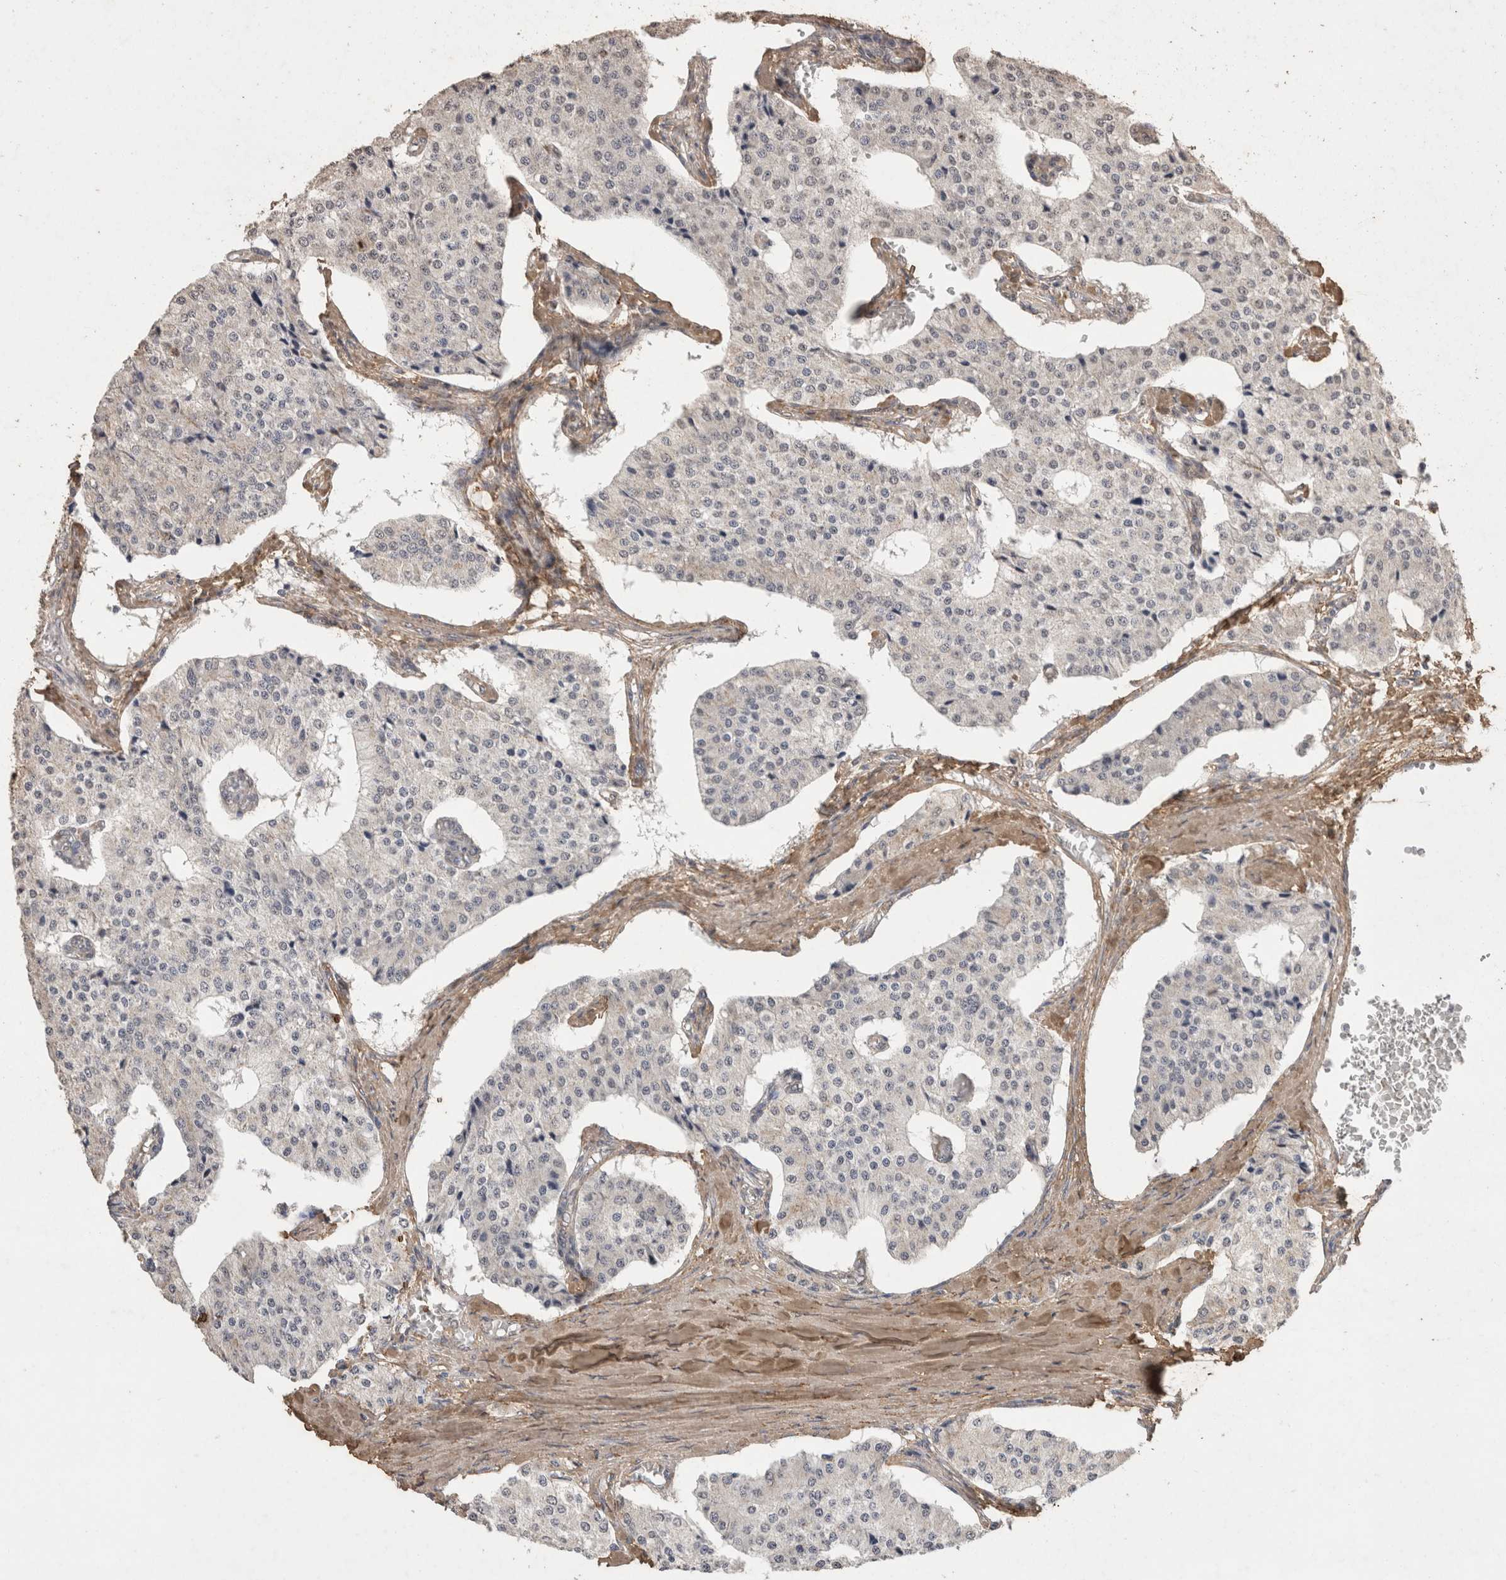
{"staining": {"intensity": "negative", "quantity": "none", "location": "none"}, "tissue": "carcinoid", "cell_type": "Tumor cells", "image_type": "cancer", "snomed": [{"axis": "morphology", "description": "Carcinoid, malignant, NOS"}, {"axis": "topography", "description": "Colon"}], "caption": "Tumor cells show no significant protein positivity in carcinoid.", "gene": "C1QTNF5", "patient": {"sex": "female", "age": 52}}